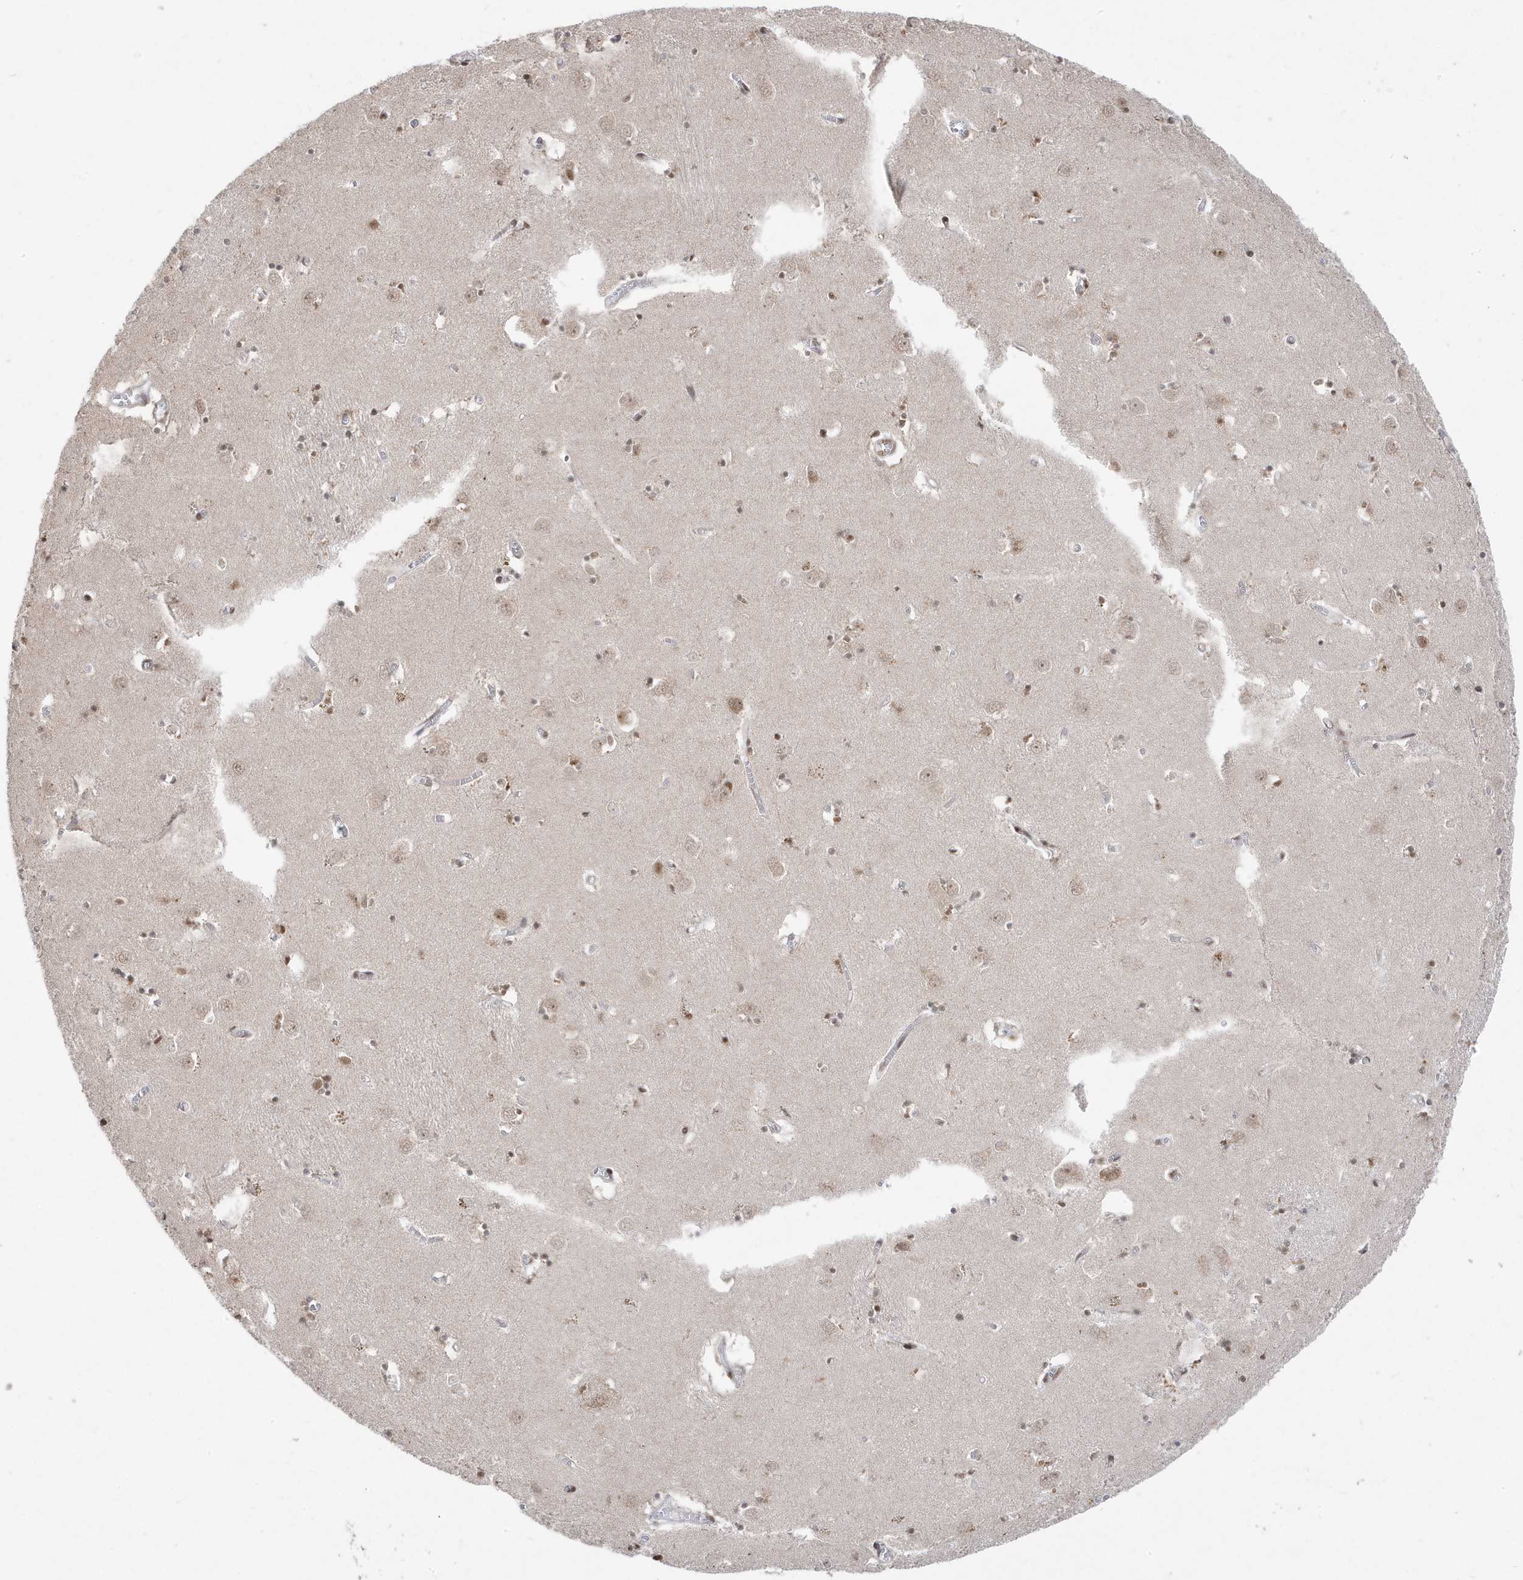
{"staining": {"intensity": "moderate", "quantity": "25%-75%", "location": "nuclear"}, "tissue": "caudate", "cell_type": "Glial cells", "image_type": "normal", "snomed": [{"axis": "morphology", "description": "Normal tissue, NOS"}, {"axis": "topography", "description": "Lateral ventricle wall"}], "caption": "The photomicrograph exhibits a brown stain indicating the presence of a protein in the nuclear of glial cells in caudate. The protein of interest is stained brown, and the nuclei are stained in blue (DAB IHC with brightfield microscopy, high magnification).", "gene": "MTREX", "patient": {"sex": "male", "age": 70}}